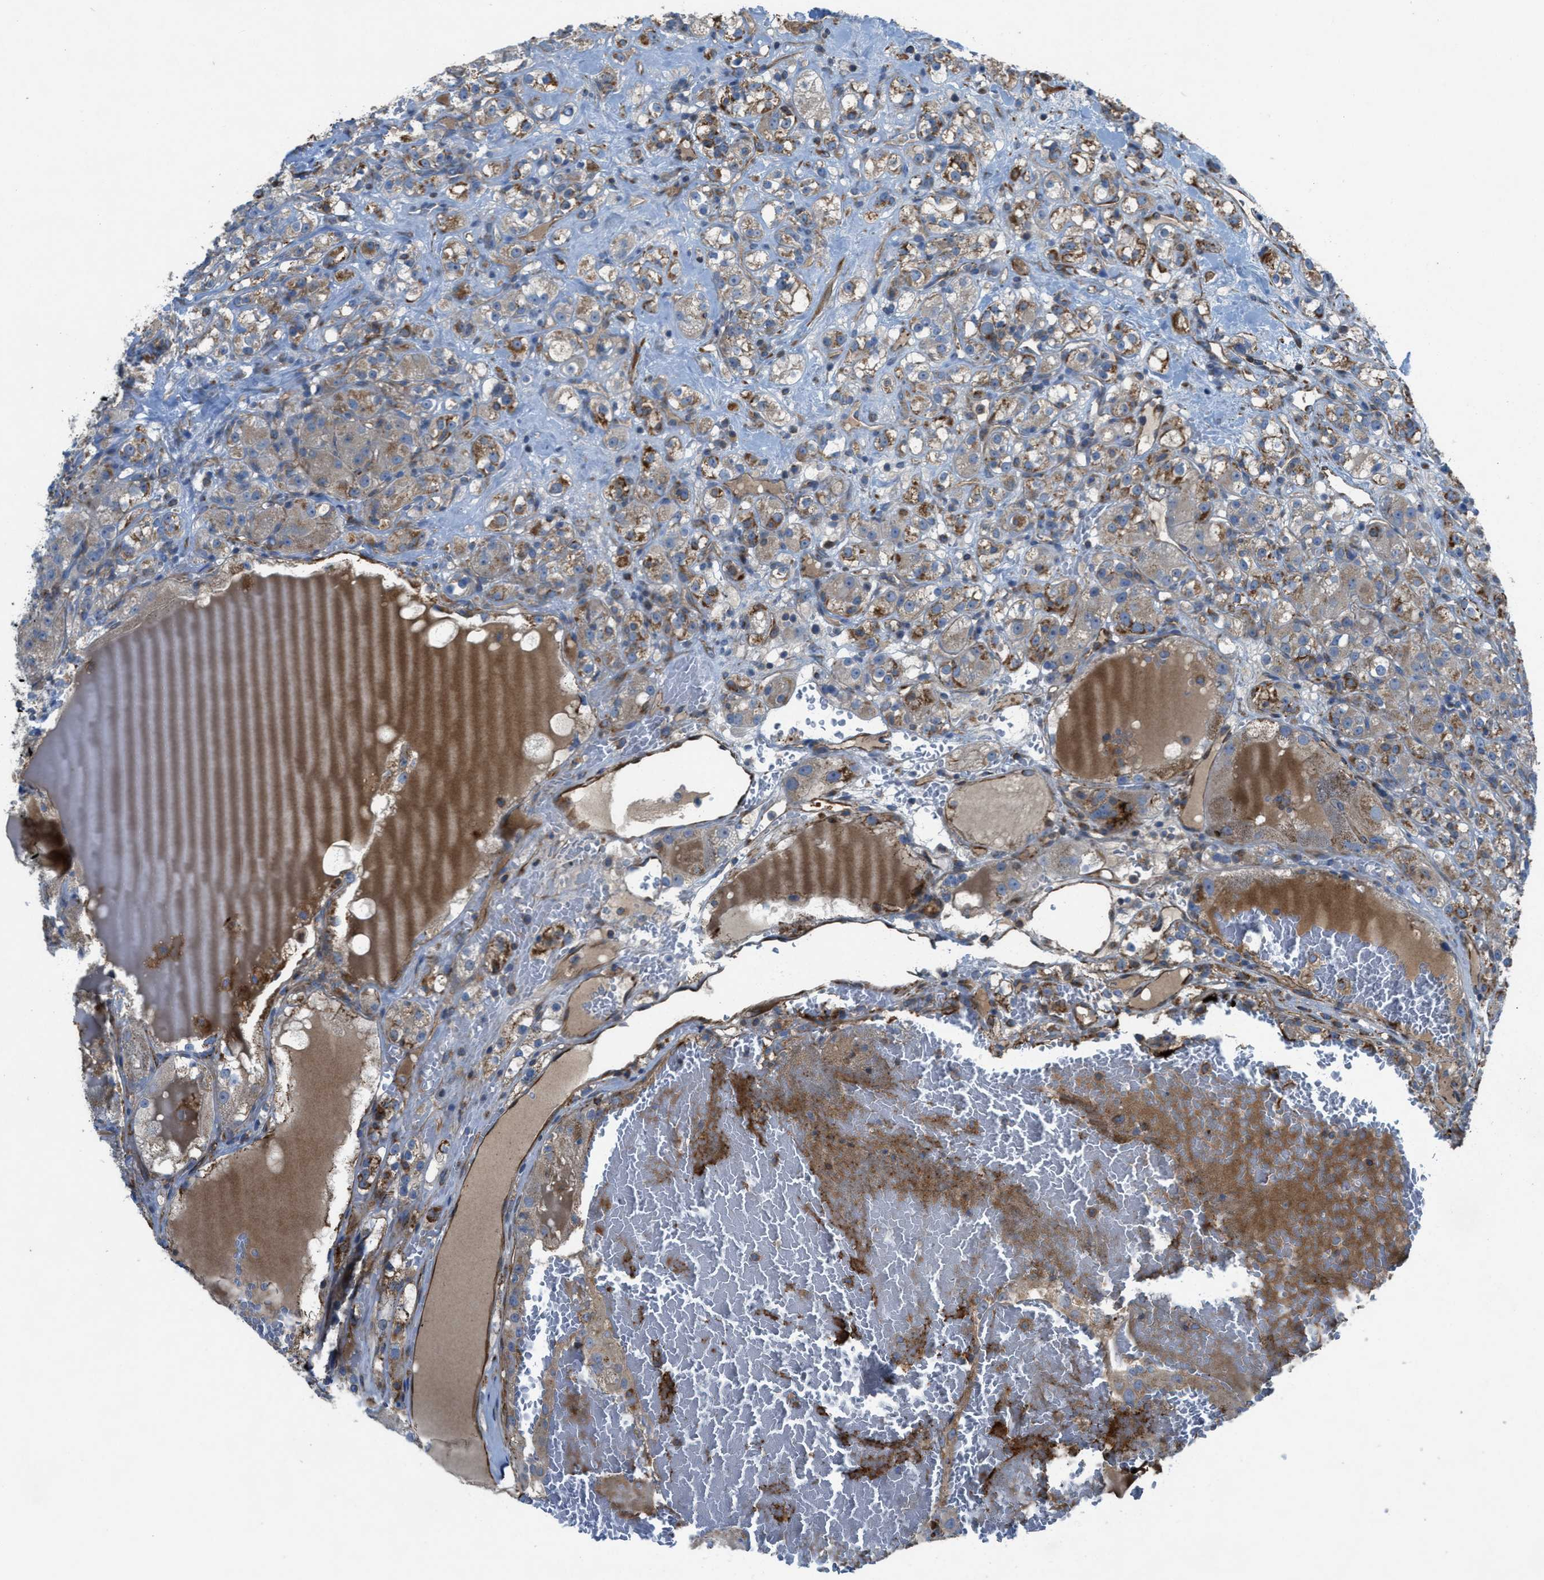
{"staining": {"intensity": "moderate", "quantity": "<25%", "location": "cytoplasmic/membranous"}, "tissue": "renal cancer", "cell_type": "Tumor cells", "image_type": "cancer", "snomed": [{"axis": "morphology", "description": "Neoplasm, malignant, NOS"}, {"axis": "topography", "description": "Kidney"}], "caption": "Neoplasm (malignant) (renal) was stained to show a protein in brown. There is low levels of moderate cytoplasmic/membranous positivity in about <25% of tumor cells.", "gene": "SLC6A9", "patient": {"sex": "male", "age": 28}}